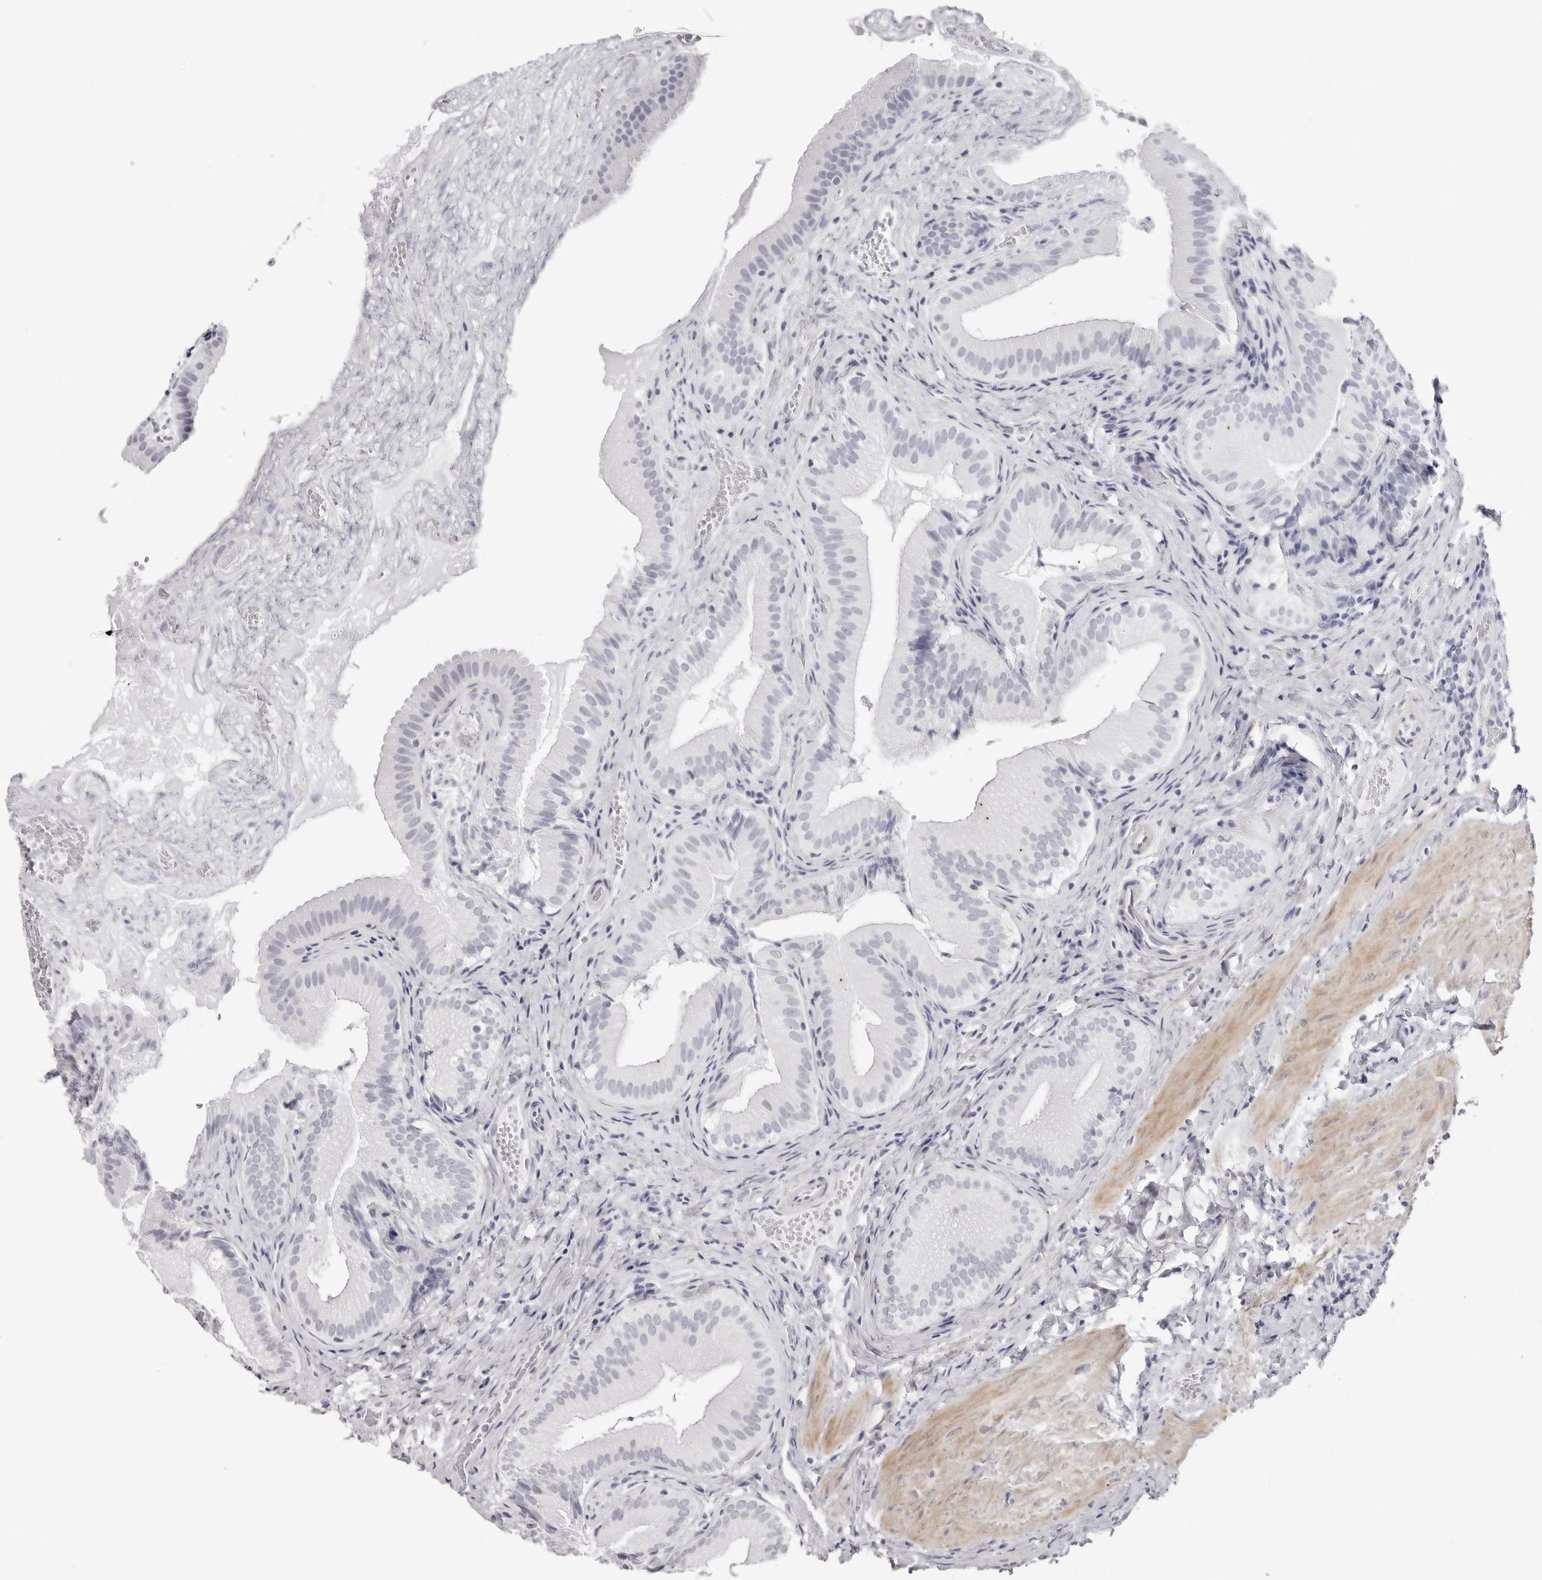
{"staining": {"intensity": "negative", "quantity": "none", "location": "none"}, "tissue": "gallbladder", "cell_type": "Glandular cells", "image_type": "normal", "snomed": [{"axis": "morphology", "description": "Normal tissue, NOS"}, {"axis": "topography", "description": "Gallbladder"}], "caption": "Histopathology image shows no significant protein positivity in glandular cells of unremarkable gallbladder.", "gene": "INSL3", "patient": {"sex": "female", "age": 30}}